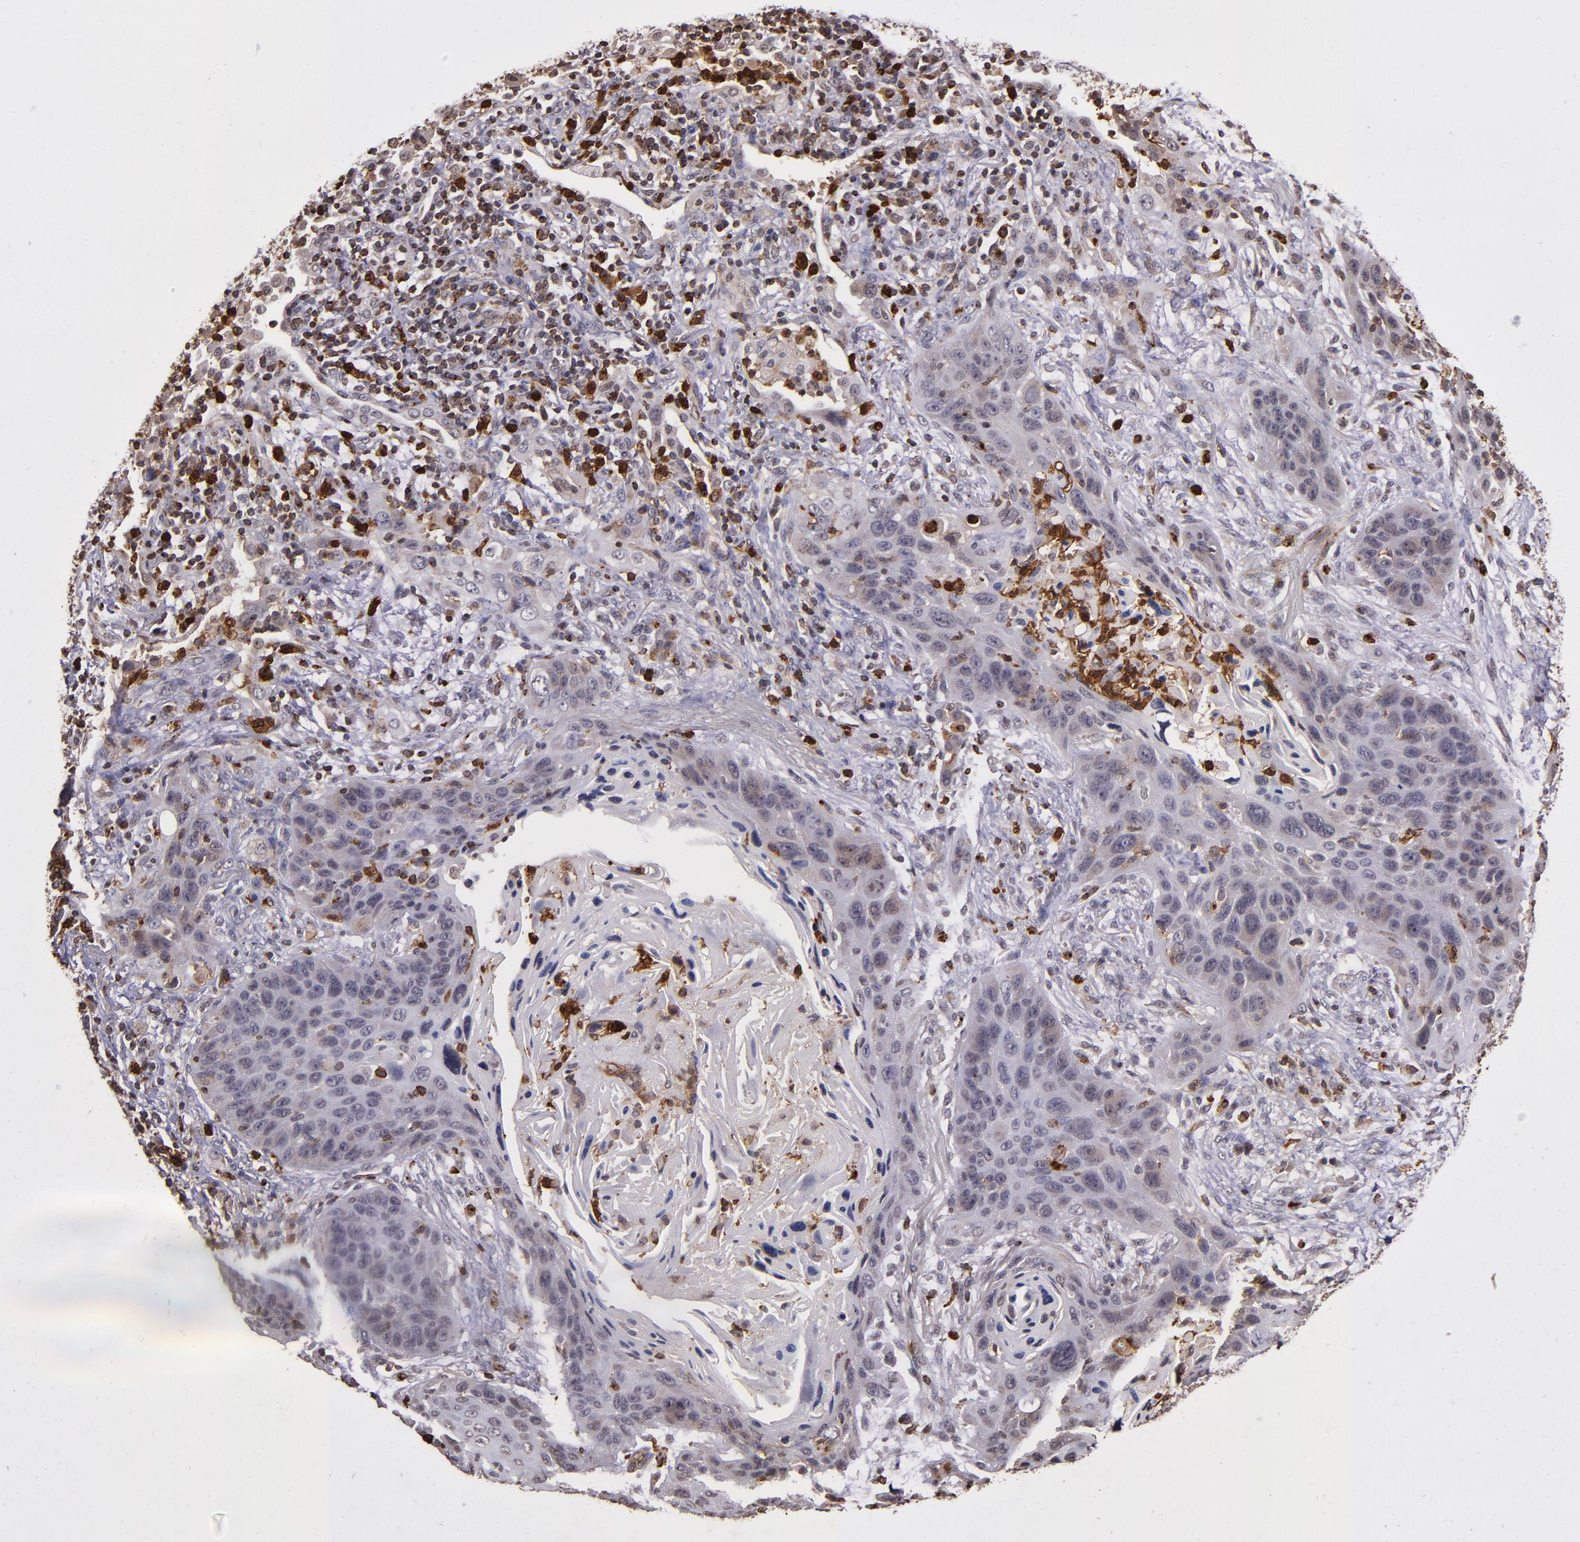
{"staining": {"intensity": "weak", "quantity": "25%-75%", "location": "cytoplasmic/membranous"}, "tissue": "lung cancer", "cell_type": "Tumor cells", "image_type": "cancer", "snomed": [{"axis": "morphology", "description": "Squamous cell carcinoma, NOS"}, {"axis": "topography", "description": "Lung"}], "caption": "A histopathology image of lung cancer (squamous cell carcinoma) stained for a protein shows weak cytoplasmic/membranous brown staining in tumor cells.", "gene": "SLC2A3", "patient": {"sex": "female", "age": 67}}